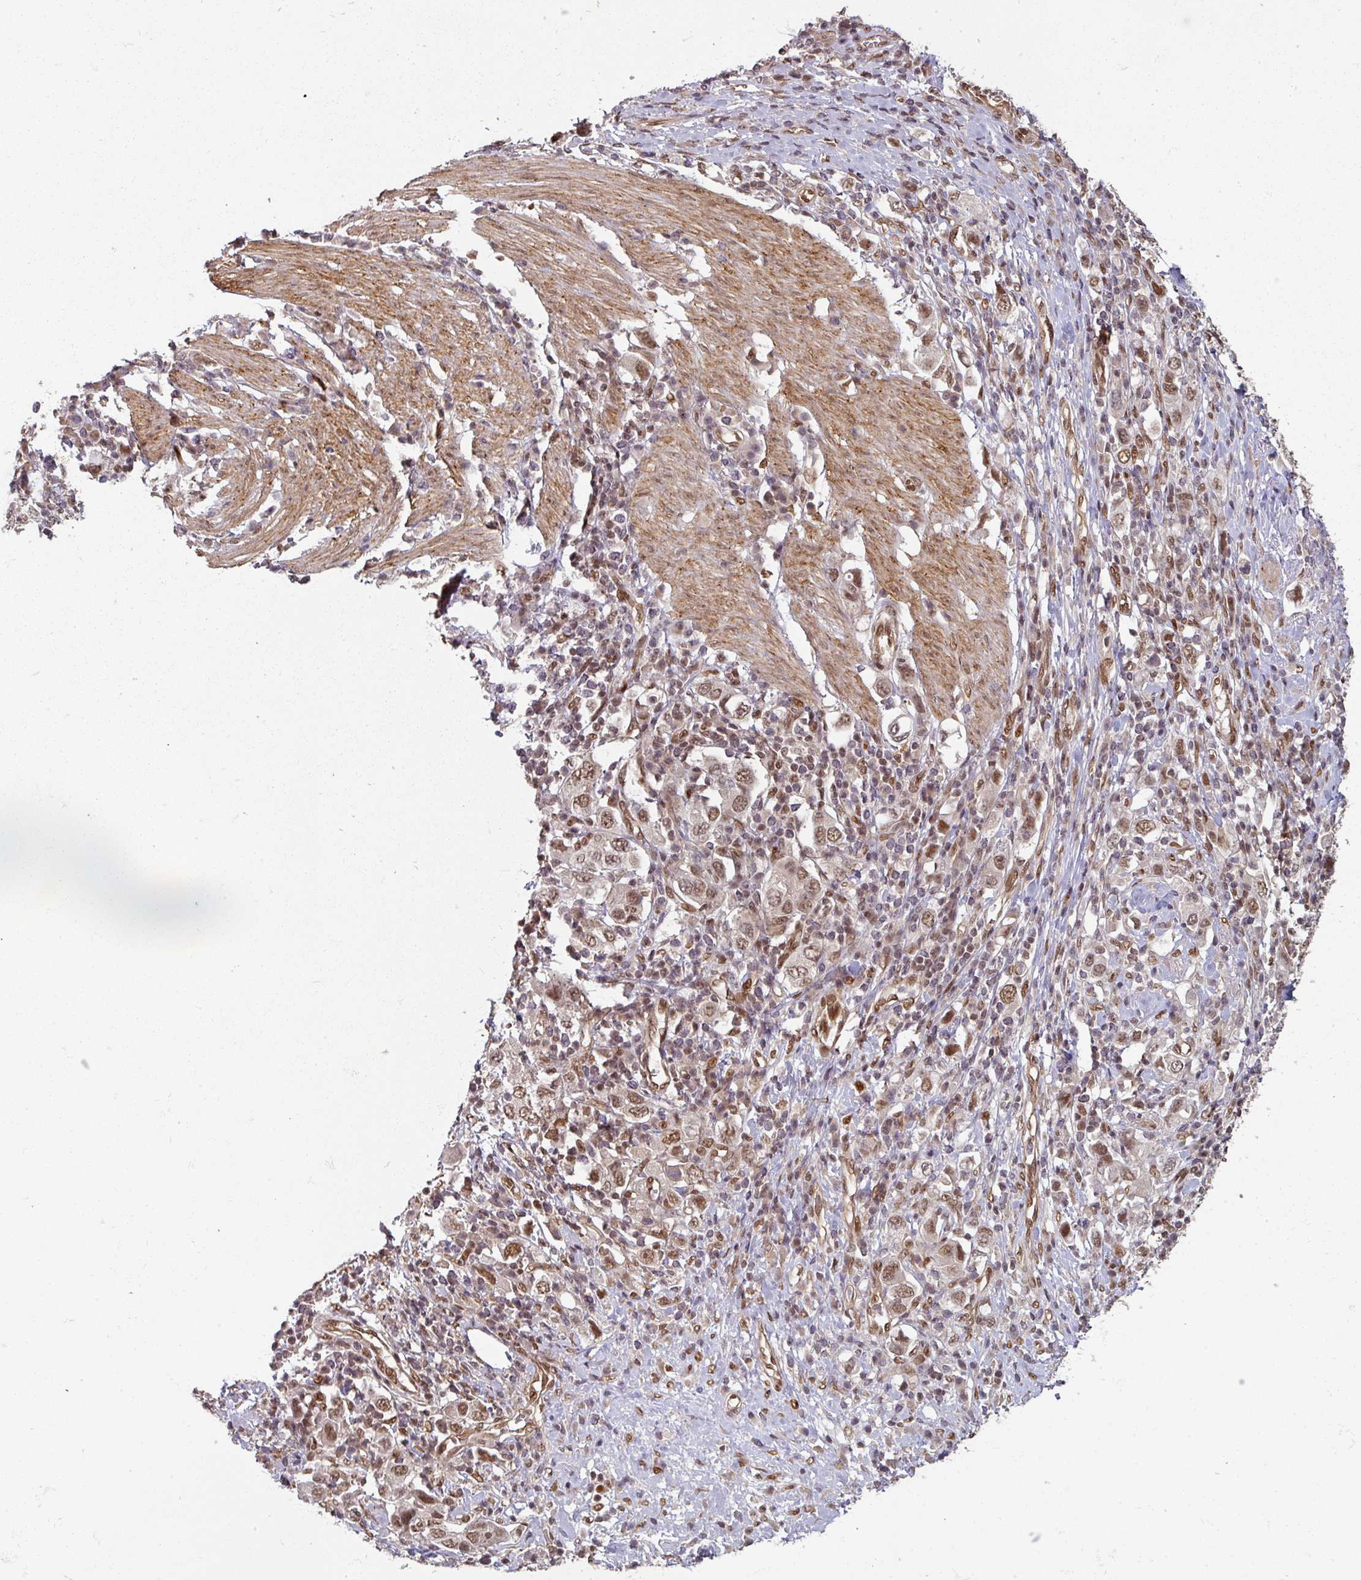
{"staining": {"intensity": "moderate", "quantity": ">75%", "location": "nuclear"}, "tissue": "stomach cancer", "cell_type": "Tumor cells", "image_type": "cancer", "snomed": [{"axis": "morphology", "description": "Adenocarcinoma, NOS"}, {"axis": "topography", "description": "Stomach, upper"}, {"axis": "topography", "description": "Stomach"}], "caption": "Immunohistochemistry (IHC) image of human stomach cancer stained for a protein (brown), which exhibits medium levels of moderate nuclear expression in about >75% of tumor cells.", "gene": "SIK3", "patient": {"sex": "male", "age": 62}}